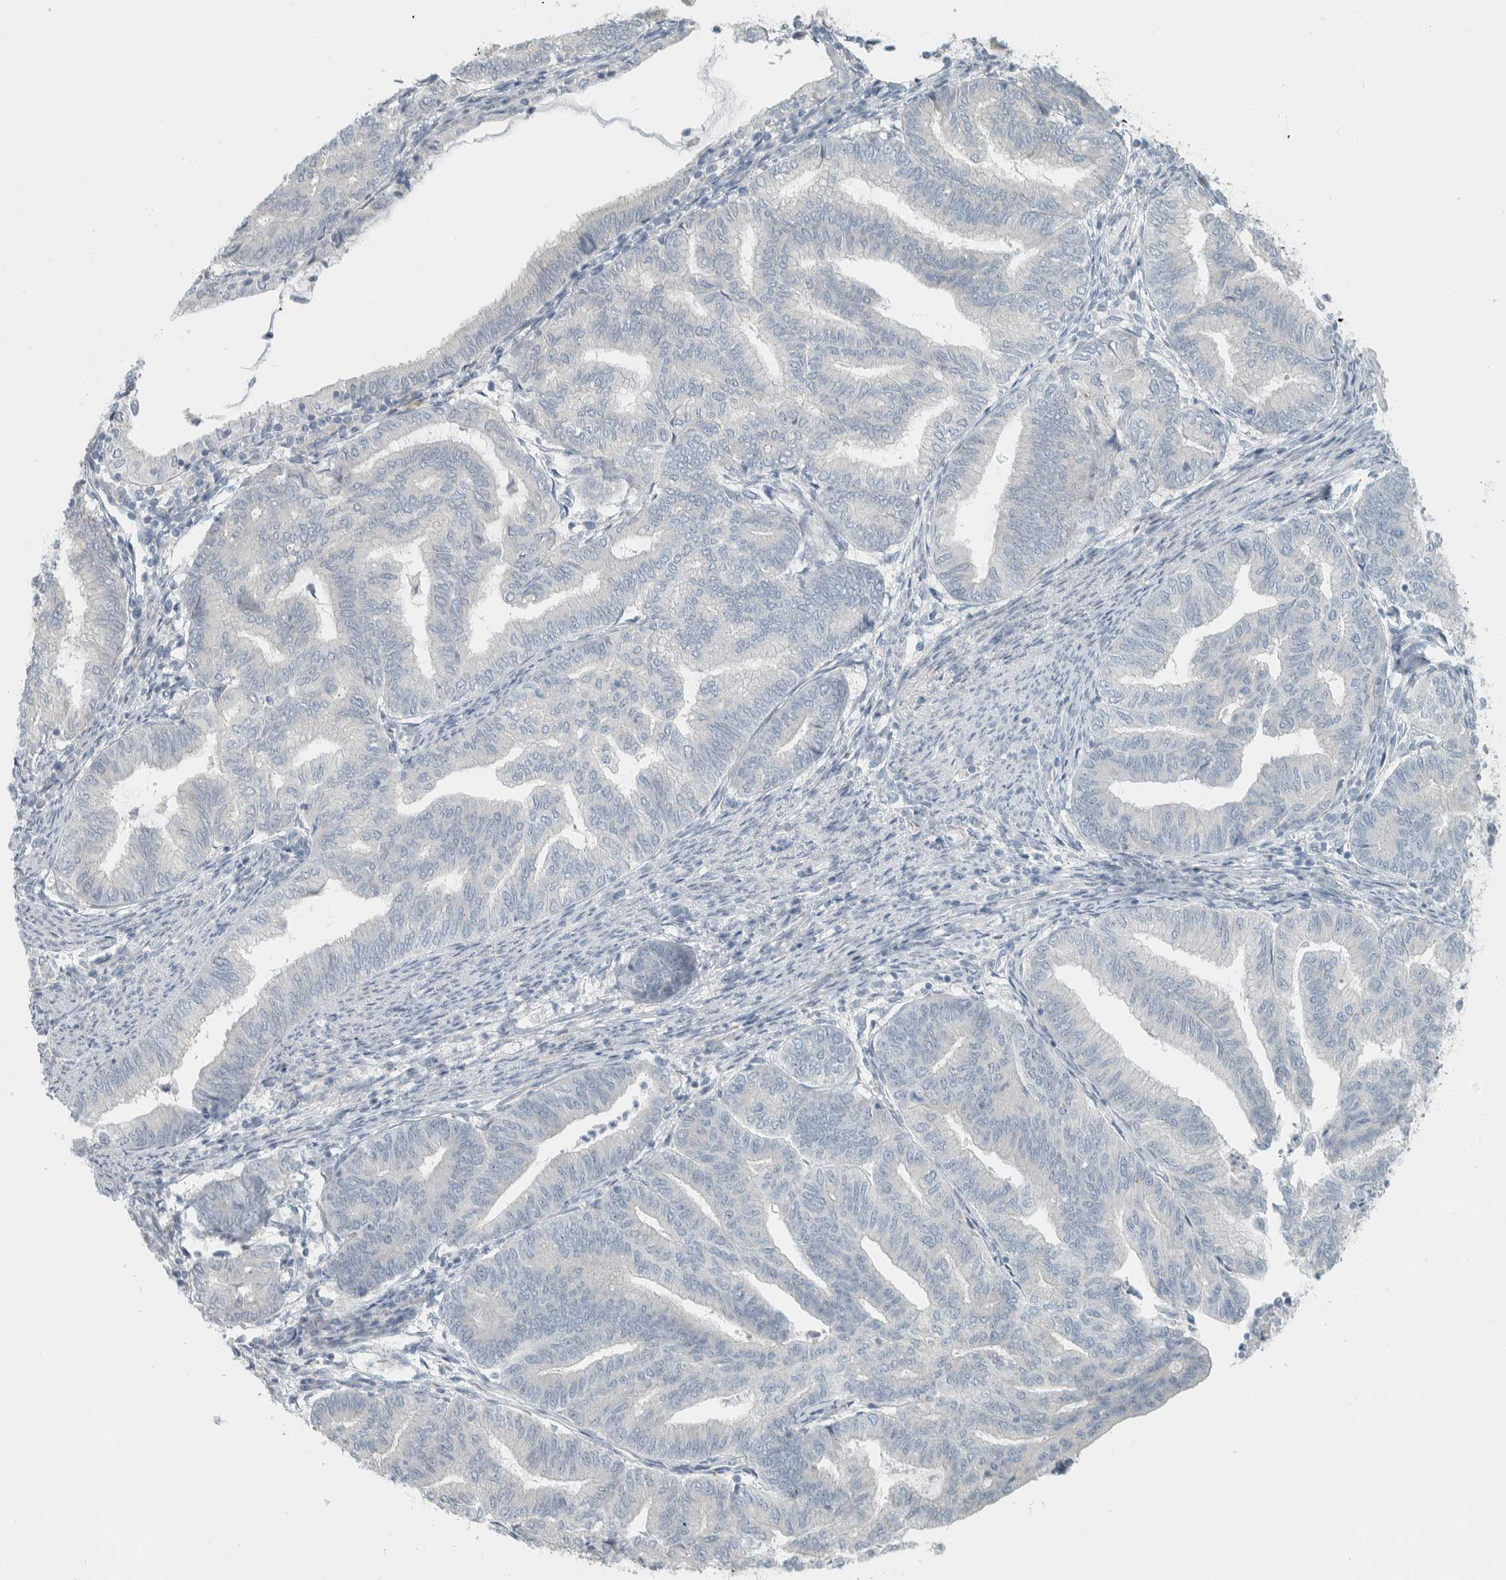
{"staining": {"intensity": "negative", "quantity": "none", "location": "none"}, "tissue": "endometrial cancer", "cell_type": "Tumor cells", "image_type": "cancer", "snomed": [{"axis": "morphology", "description": "Adenocarcinoma, NOS"}, {"axis": "topography", "description": "Endometrium"}], "caption": "The histopathology image displays no staining of tumor cells in endometrial cancer (adenocarcinoma).", "gene": "HGS", "patient": {"sex": "female", "age": 79}}